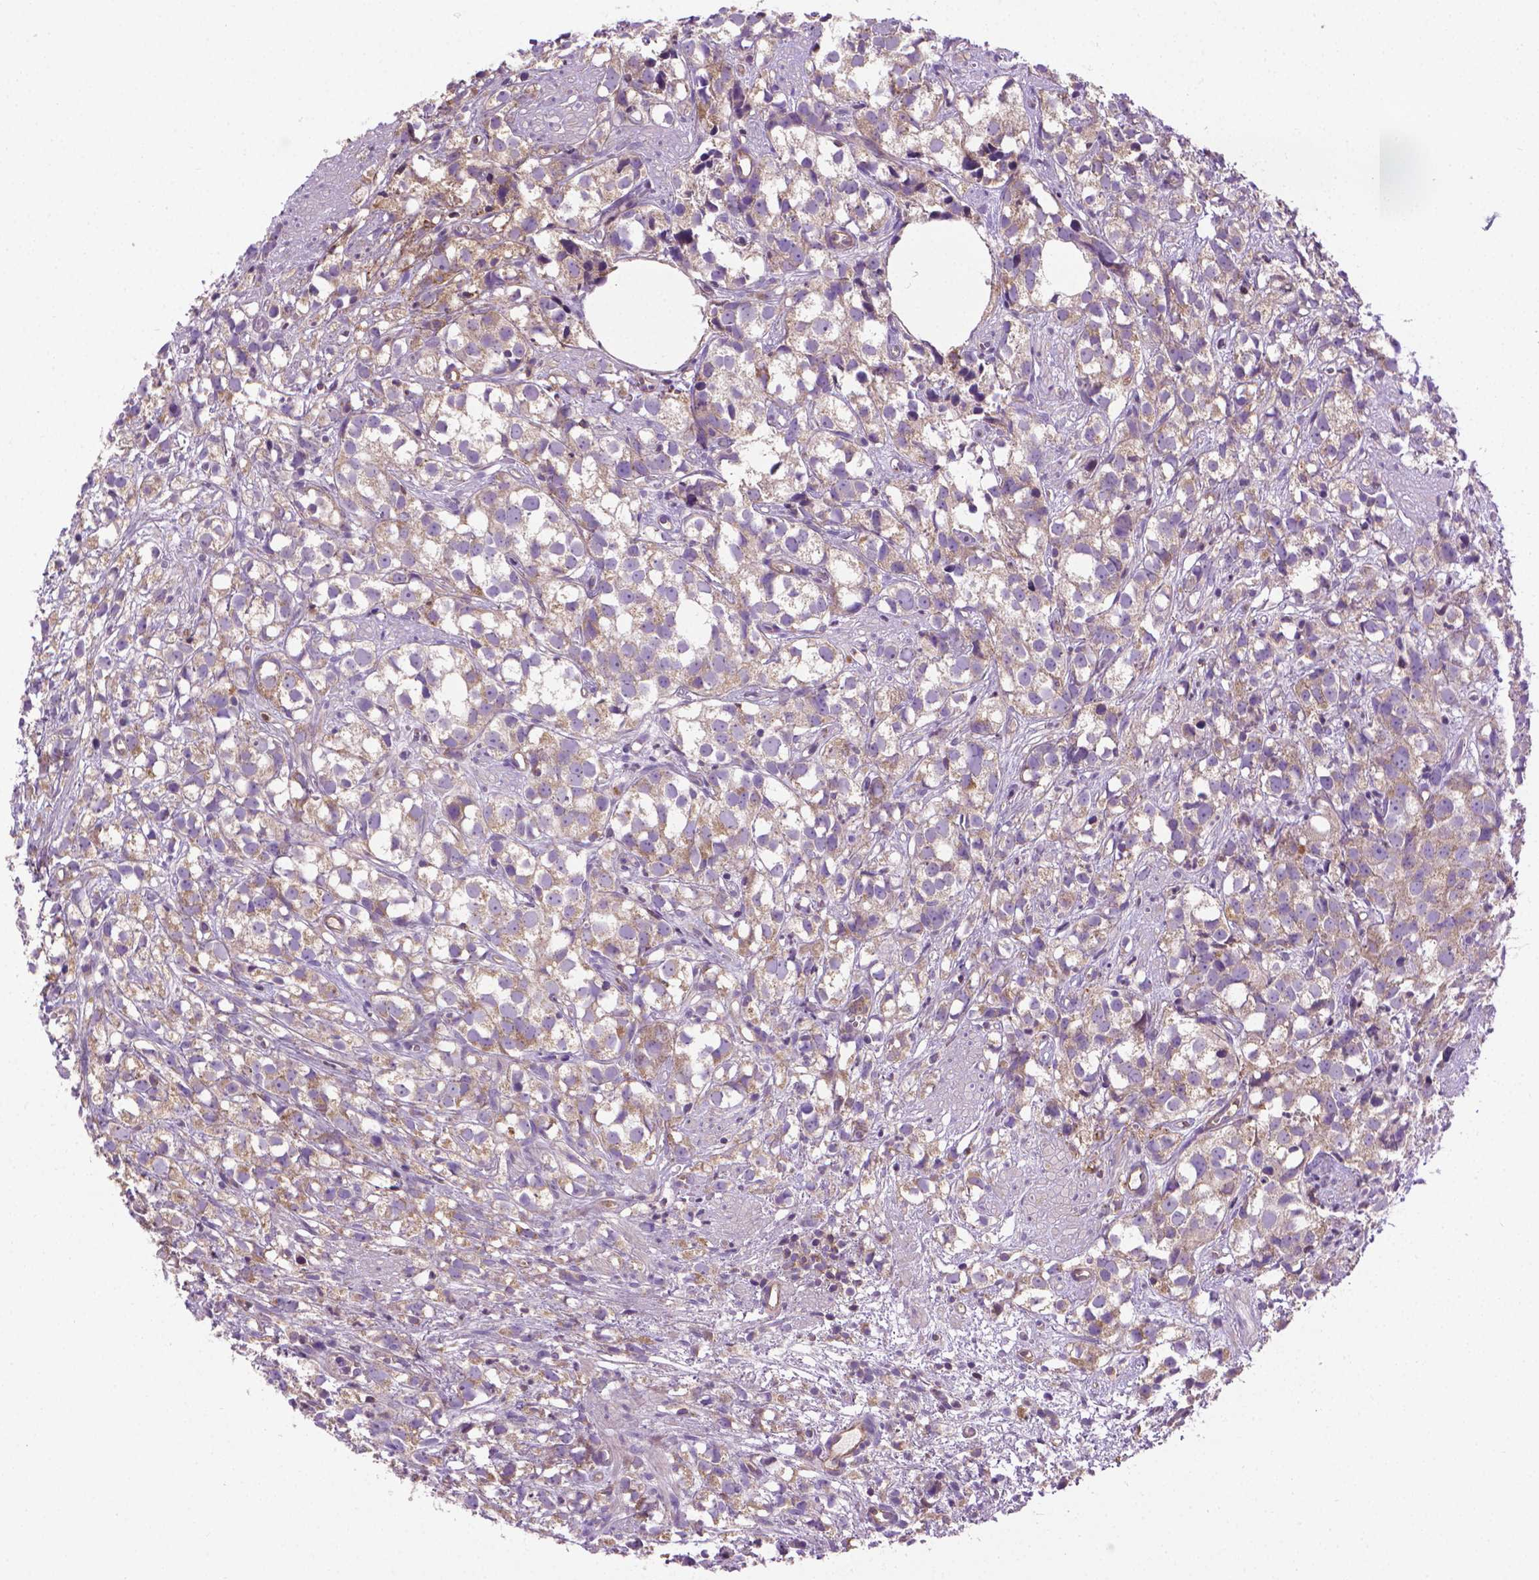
{"staining": {"intensity": "weak", "quantity": ">75%", "location": "cytoplasmic/membranous"}, "tissue": "prostate cancer", "cell_type": "Tumor cells", "image_type": "cancer", "snomed": [{"axis": "morphology", "description": "Adenocarcinoma, High grade"}, {"axis": "topography", "description": "Prostate"}], "caption": "Human adenocarcinoma (high-grade) (prostate) stained with a protein marker shows weak staining in tumor cells.", "gene": "SLC51B", "patient": {"sex": "male", "age": 68}}